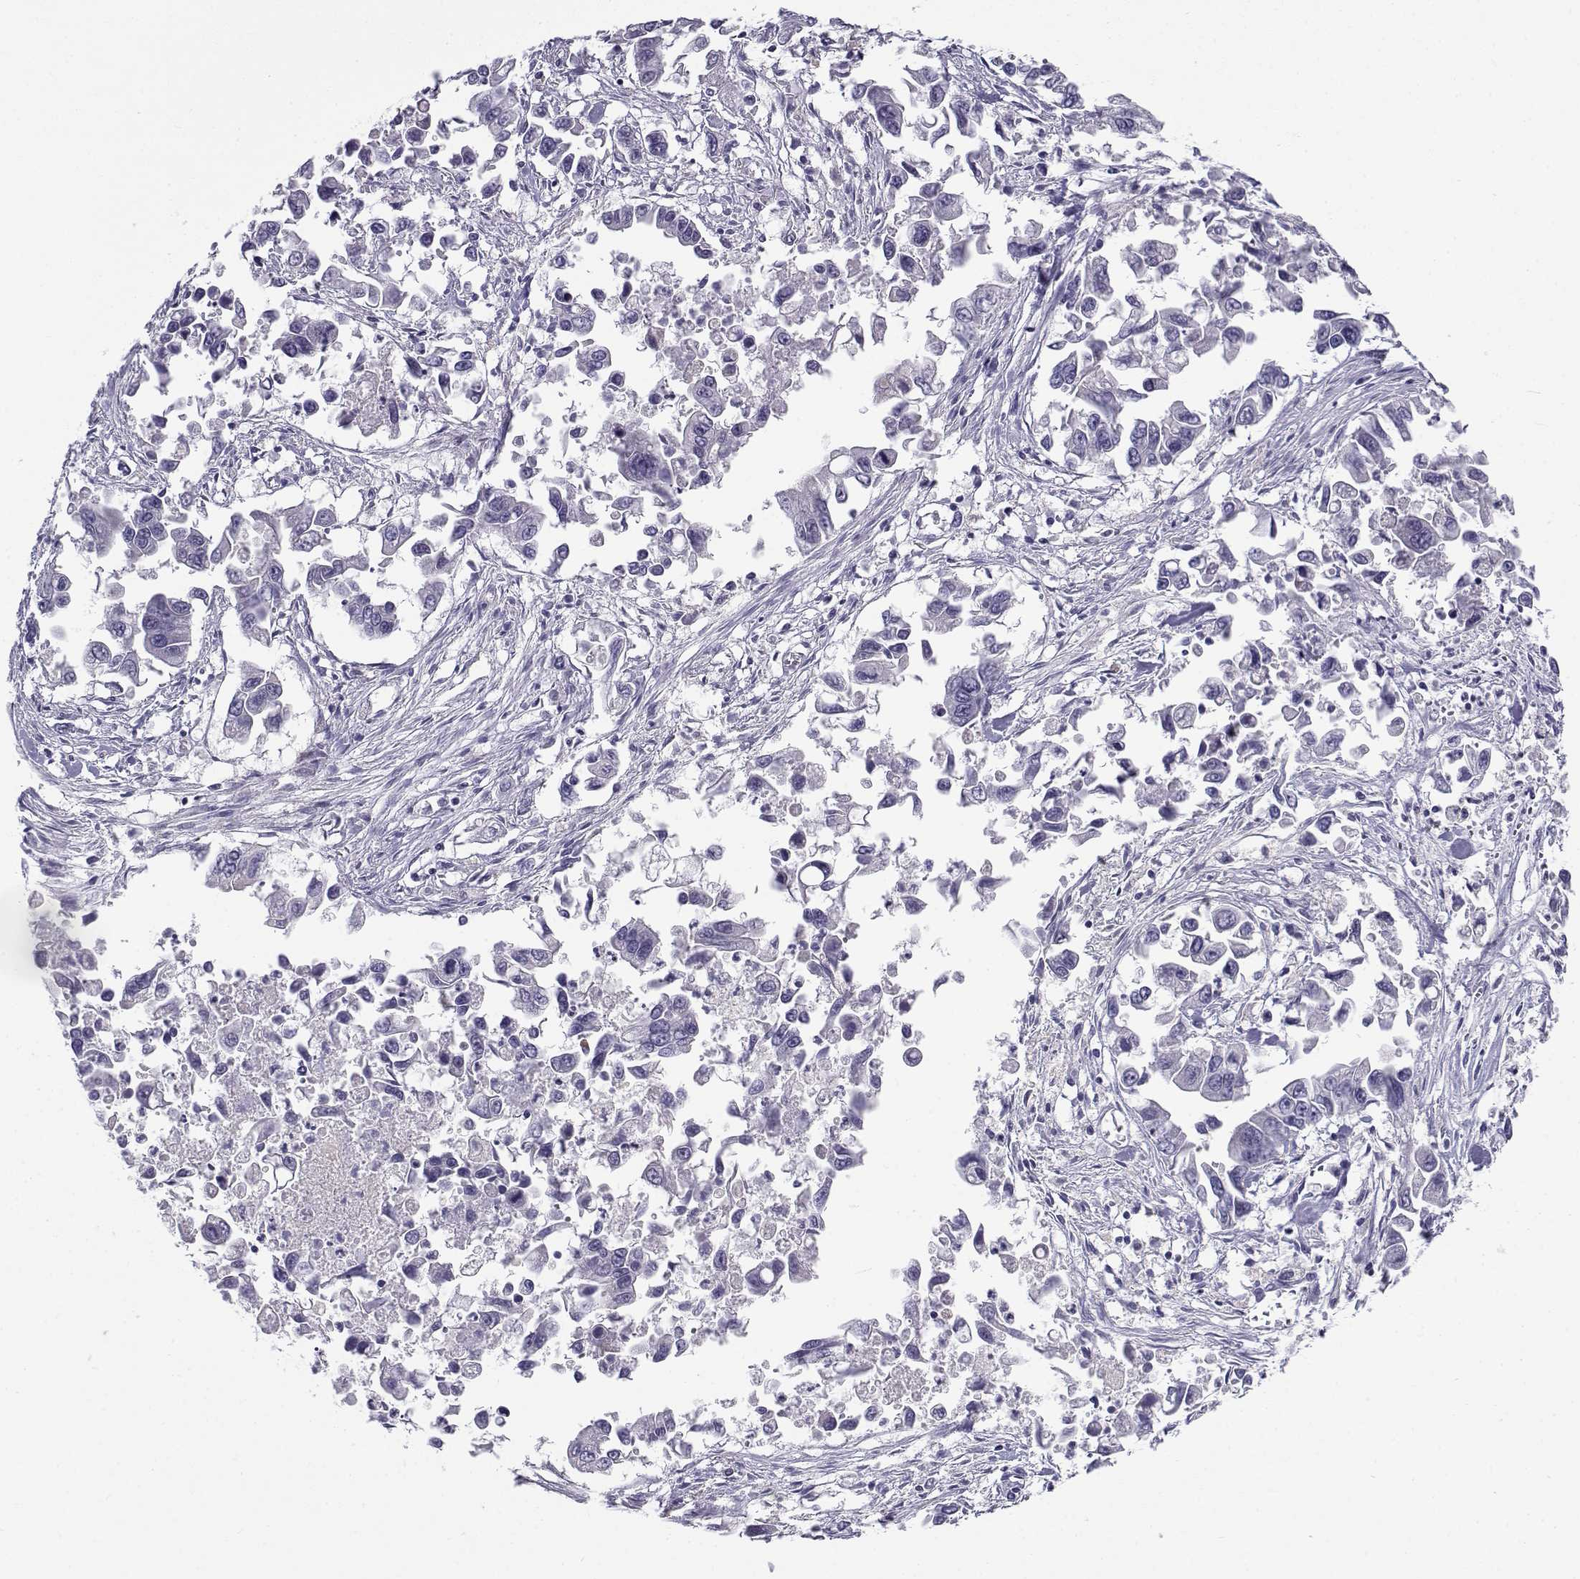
{"staining": {"intensity": "negative", "quantity": "none", "location": "none"}, "tissue": "pancreatic cancer", "cell_type": "Tumor cells", "image_type": "cancer", "snomed": [{"axis": "morphology", "description": "Adenocarcinoma, NOS"}, {"axis": "topography", "description": "Pancreas"}], "caption": "Pancreatic adenocarcinoma was stained to show a protein in brown. There is no significant expression in tumor cells. (DAB immunohistochemistry with hematoxylin counter stain).", "gene": "FAM166A", "patient": {"sex": "female", "age": 83}}